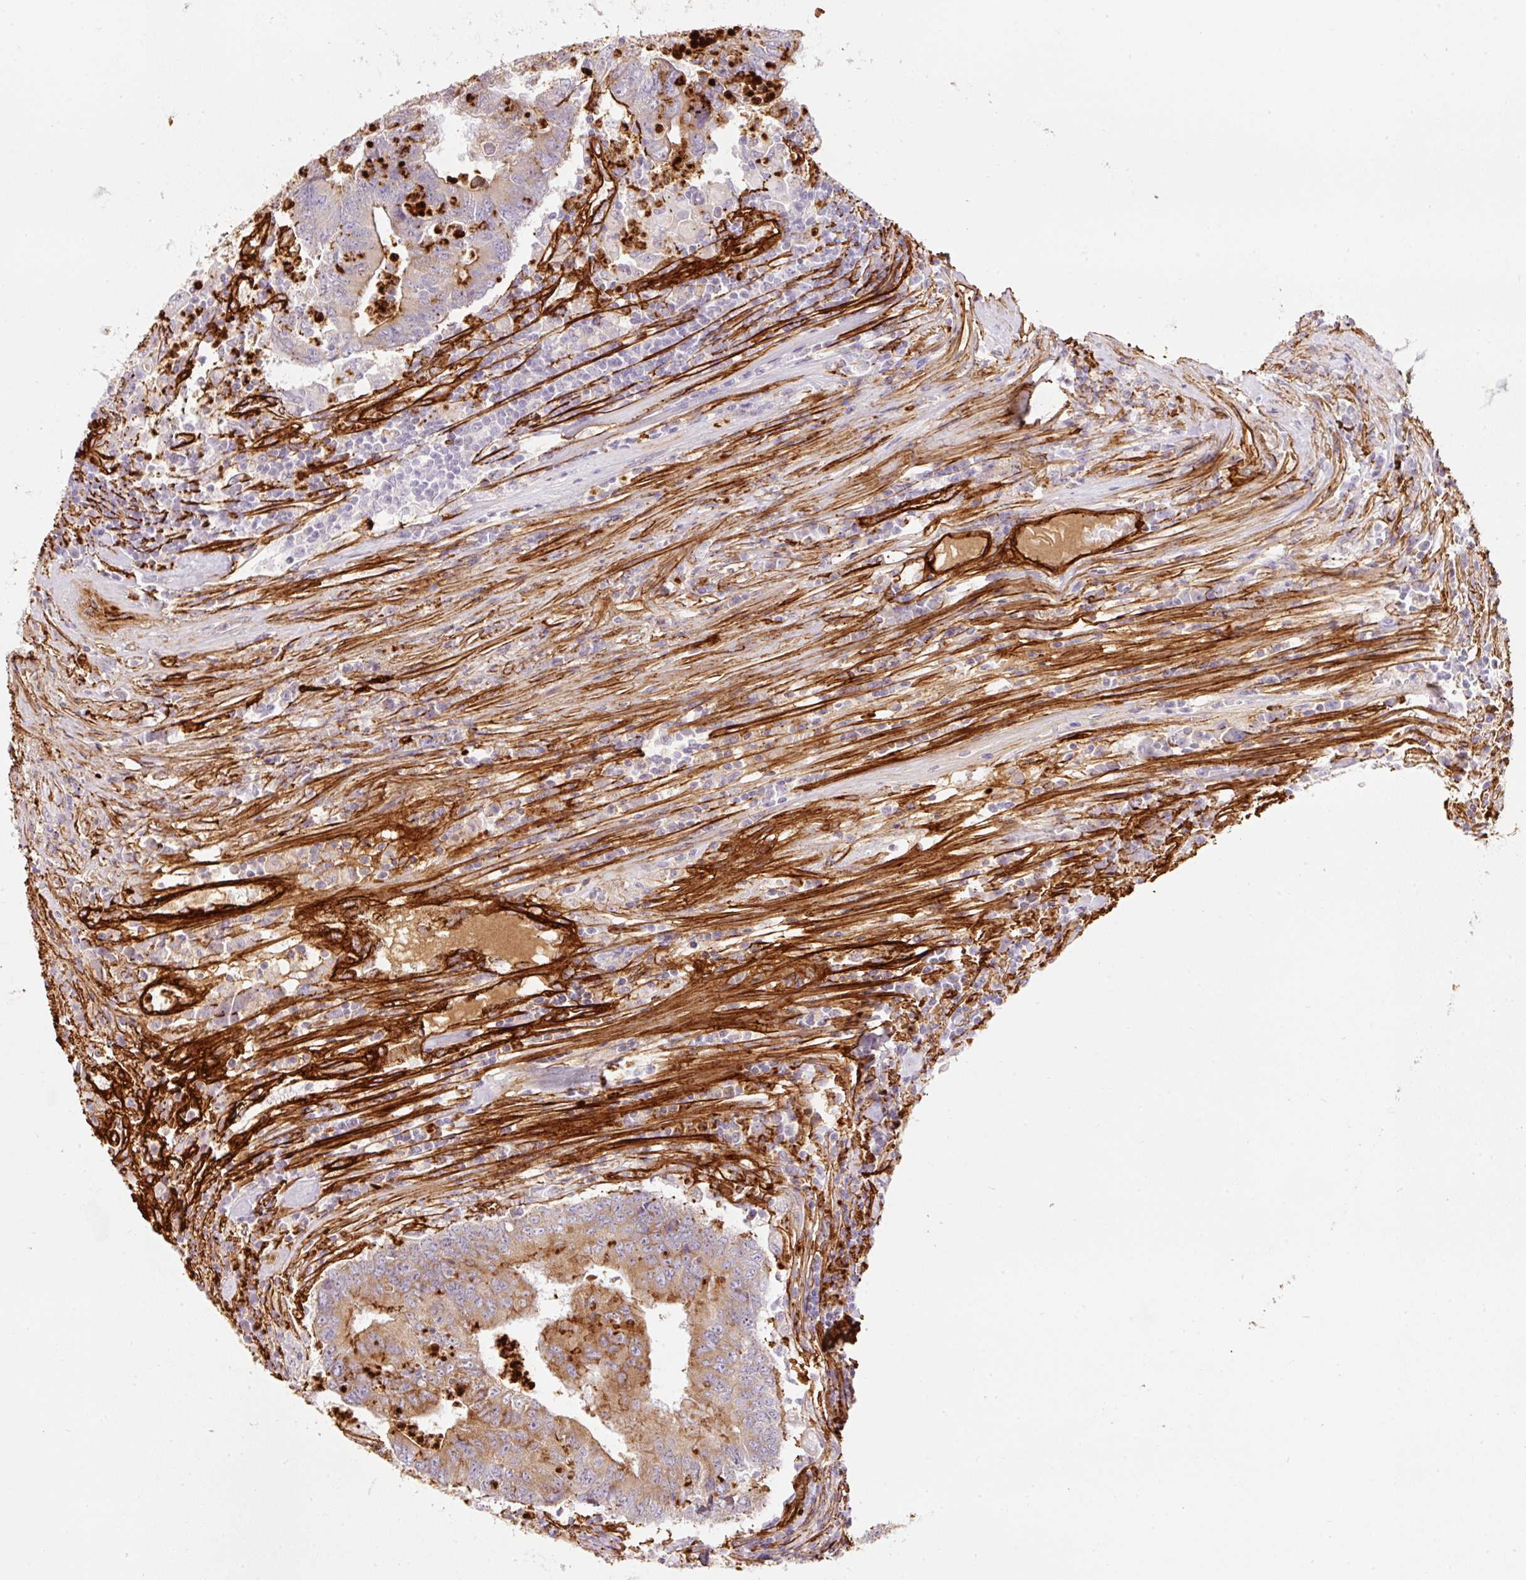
{"staining": {"intensity": "moderate", "quantity": "<25%", "location": "cytoplasmic/membranous"}, "tissue": "colorectal cancer", "cell_type": "Tumor cells", "image_type": "cancer", "snomed": [{"axis": "morphology", "description": "Adenocarcinoma, NOS"}, {"axis": "topography", "description": "Colon"}], "caption": "This is a photomicrograph of IHC staining of adenocarcinoma (colorectal), which shows moderate expression in the cytoplasmic/membranous of tumor cells.", "gene": "LOXL4", "patient": {"sex": "female", "age": 48}}